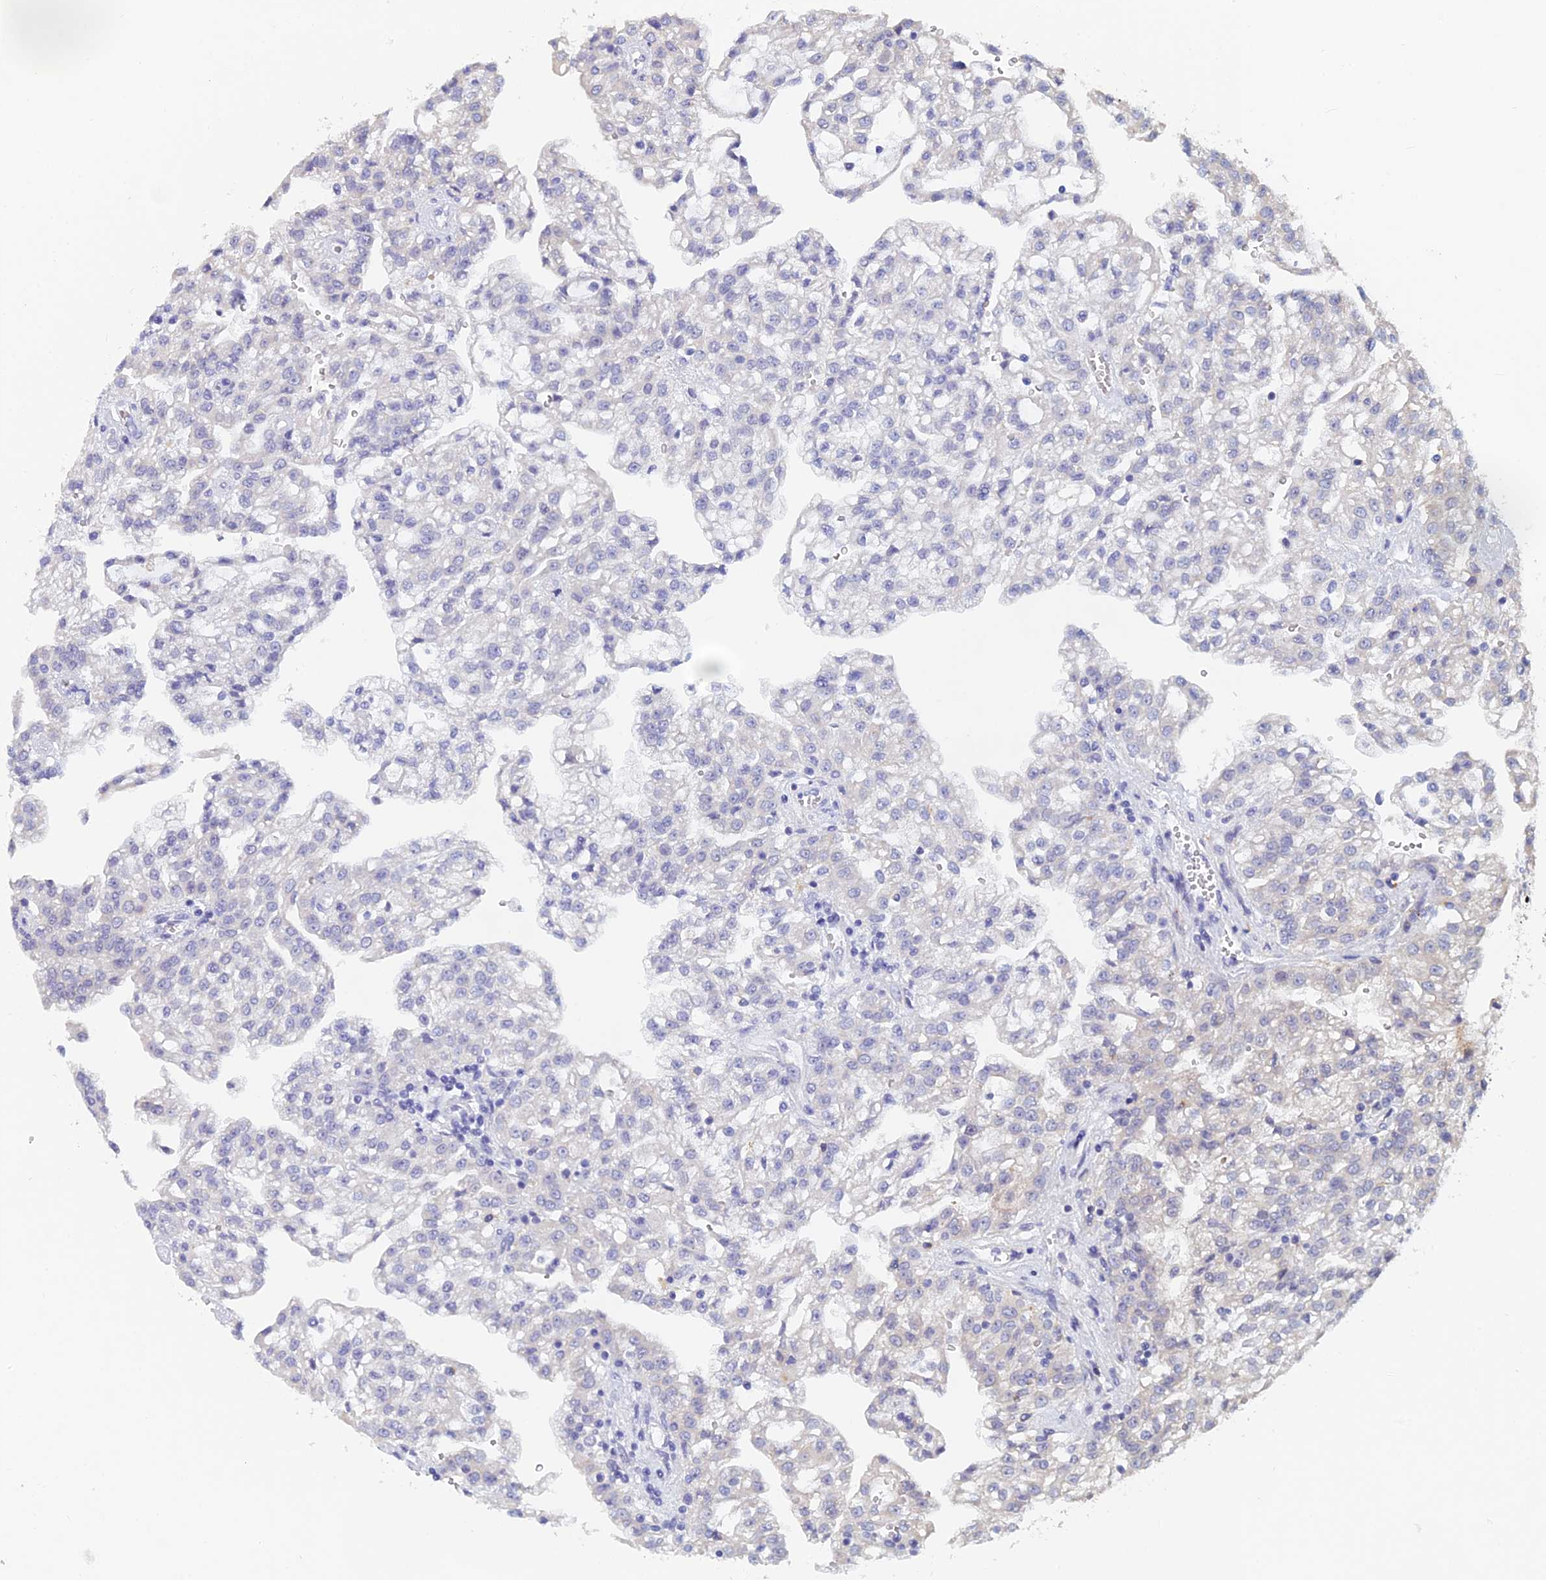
{"staining": {"intensity": "negative", "quantity": "none", "location": "none"}, "tissue": "renal cancer", "cell_type": "Tumor cells", "image_type": "cancer", "snomed": [{"axis": "morphology", "description": "Adenocarcinoma, NOS"}, {"axis": "topography", "description": "Kidney"}], "caption": "A high-resolution histopathology image shows immunohistochemistry (IHC) staining of adenocarcinoma (renal), which displays no significant positivity in tumor cells.", "gene": "GIPC1", "patient": {"sex": "male", "age": 63}}